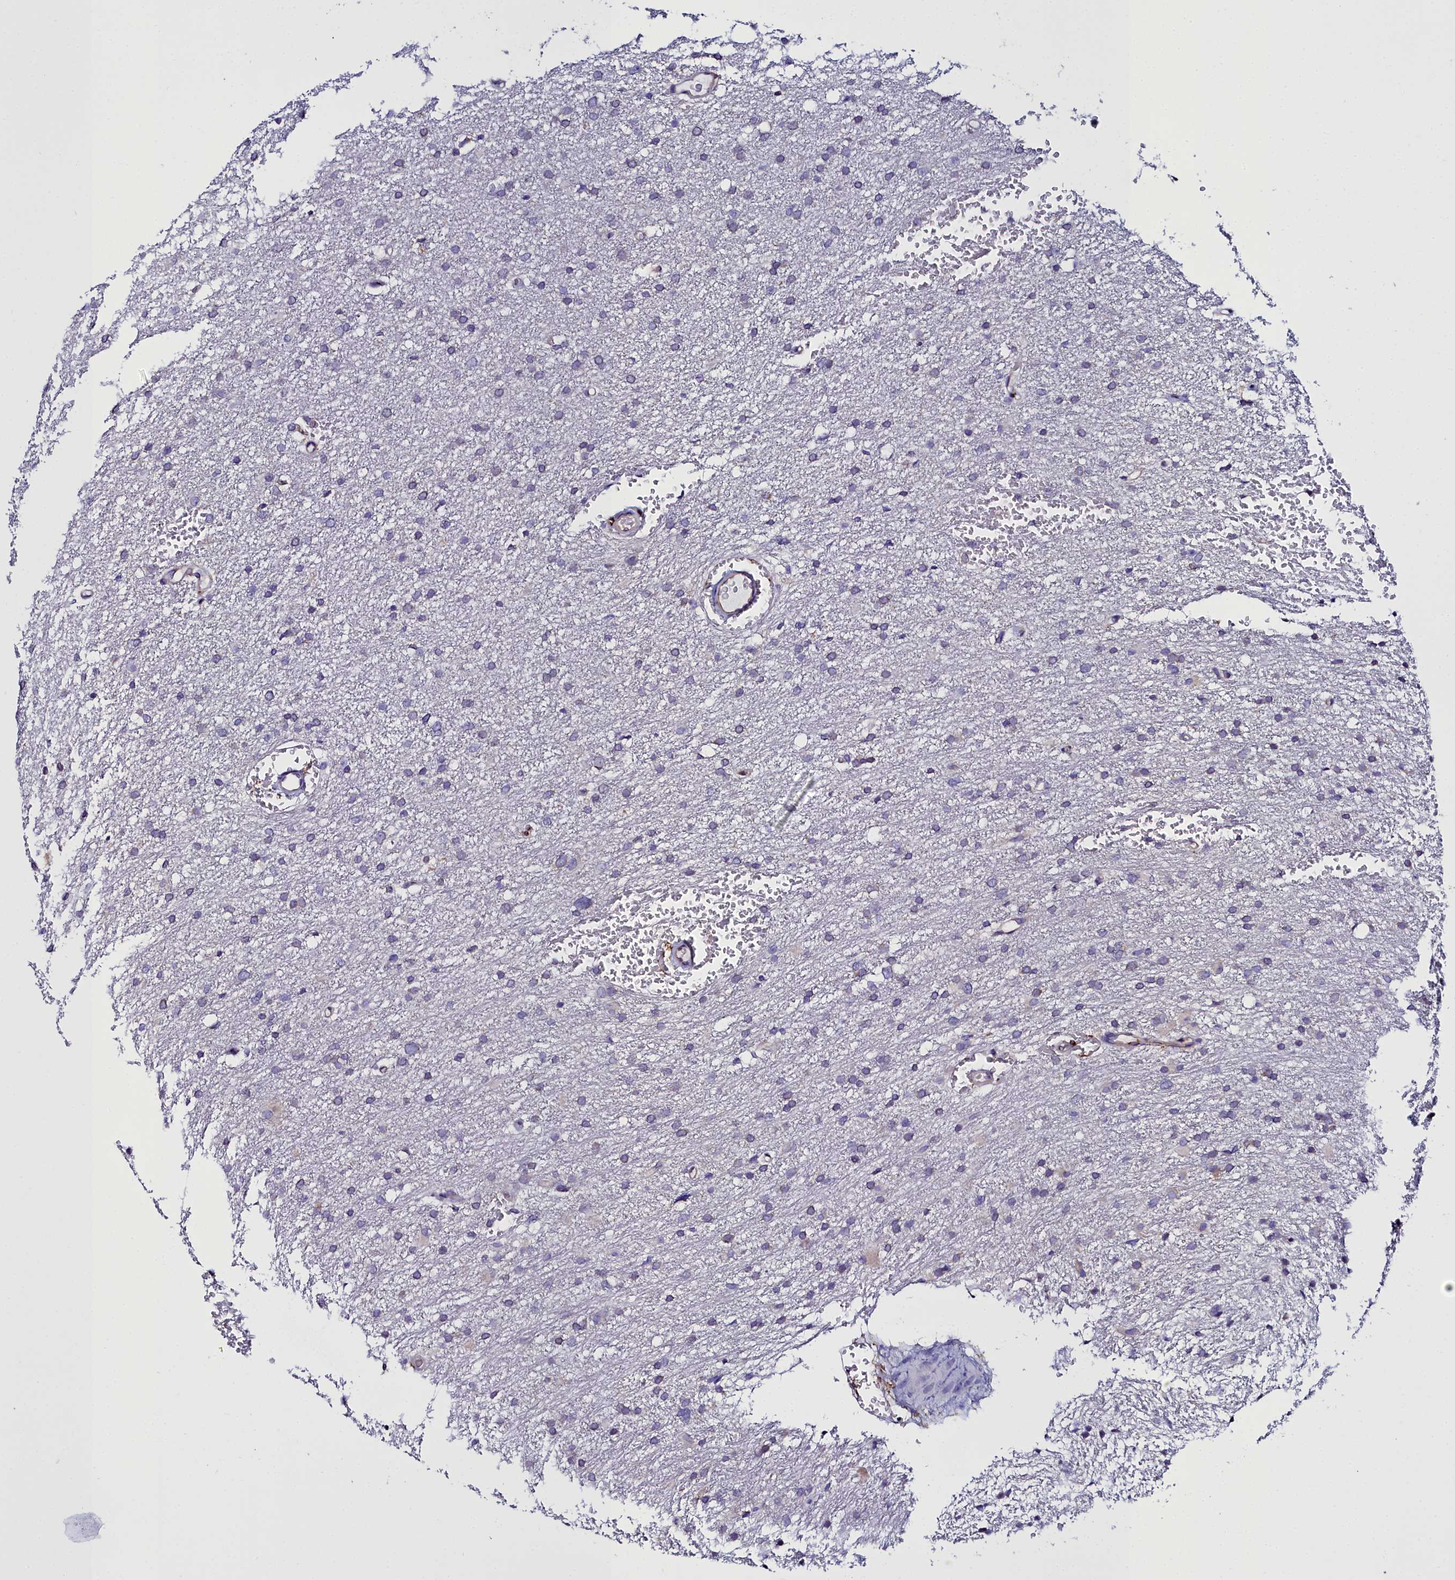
{"staining": {"intensity": "negative", "quantity": "none", "location": "none"}, "tissue": "glioma", "cell_type": "Tumor cells", "image_type": "cancer", "snomed": [{"axis": "morphology", "description": "Glioma, malignant, High grade"}, {"axis": "topography", "description": "Cerebral cortex"}], "caption": "IHC photomicrograph of human malignant high-grade glioma stained for a protein (brown), which shows no positivity in tumor cells. (DAB (3,3'-diaminobenzidine) immunohistochemistry, high magnification).", "gene": "TXNDC5", "patient": {"sex": "female", "age": 36}}